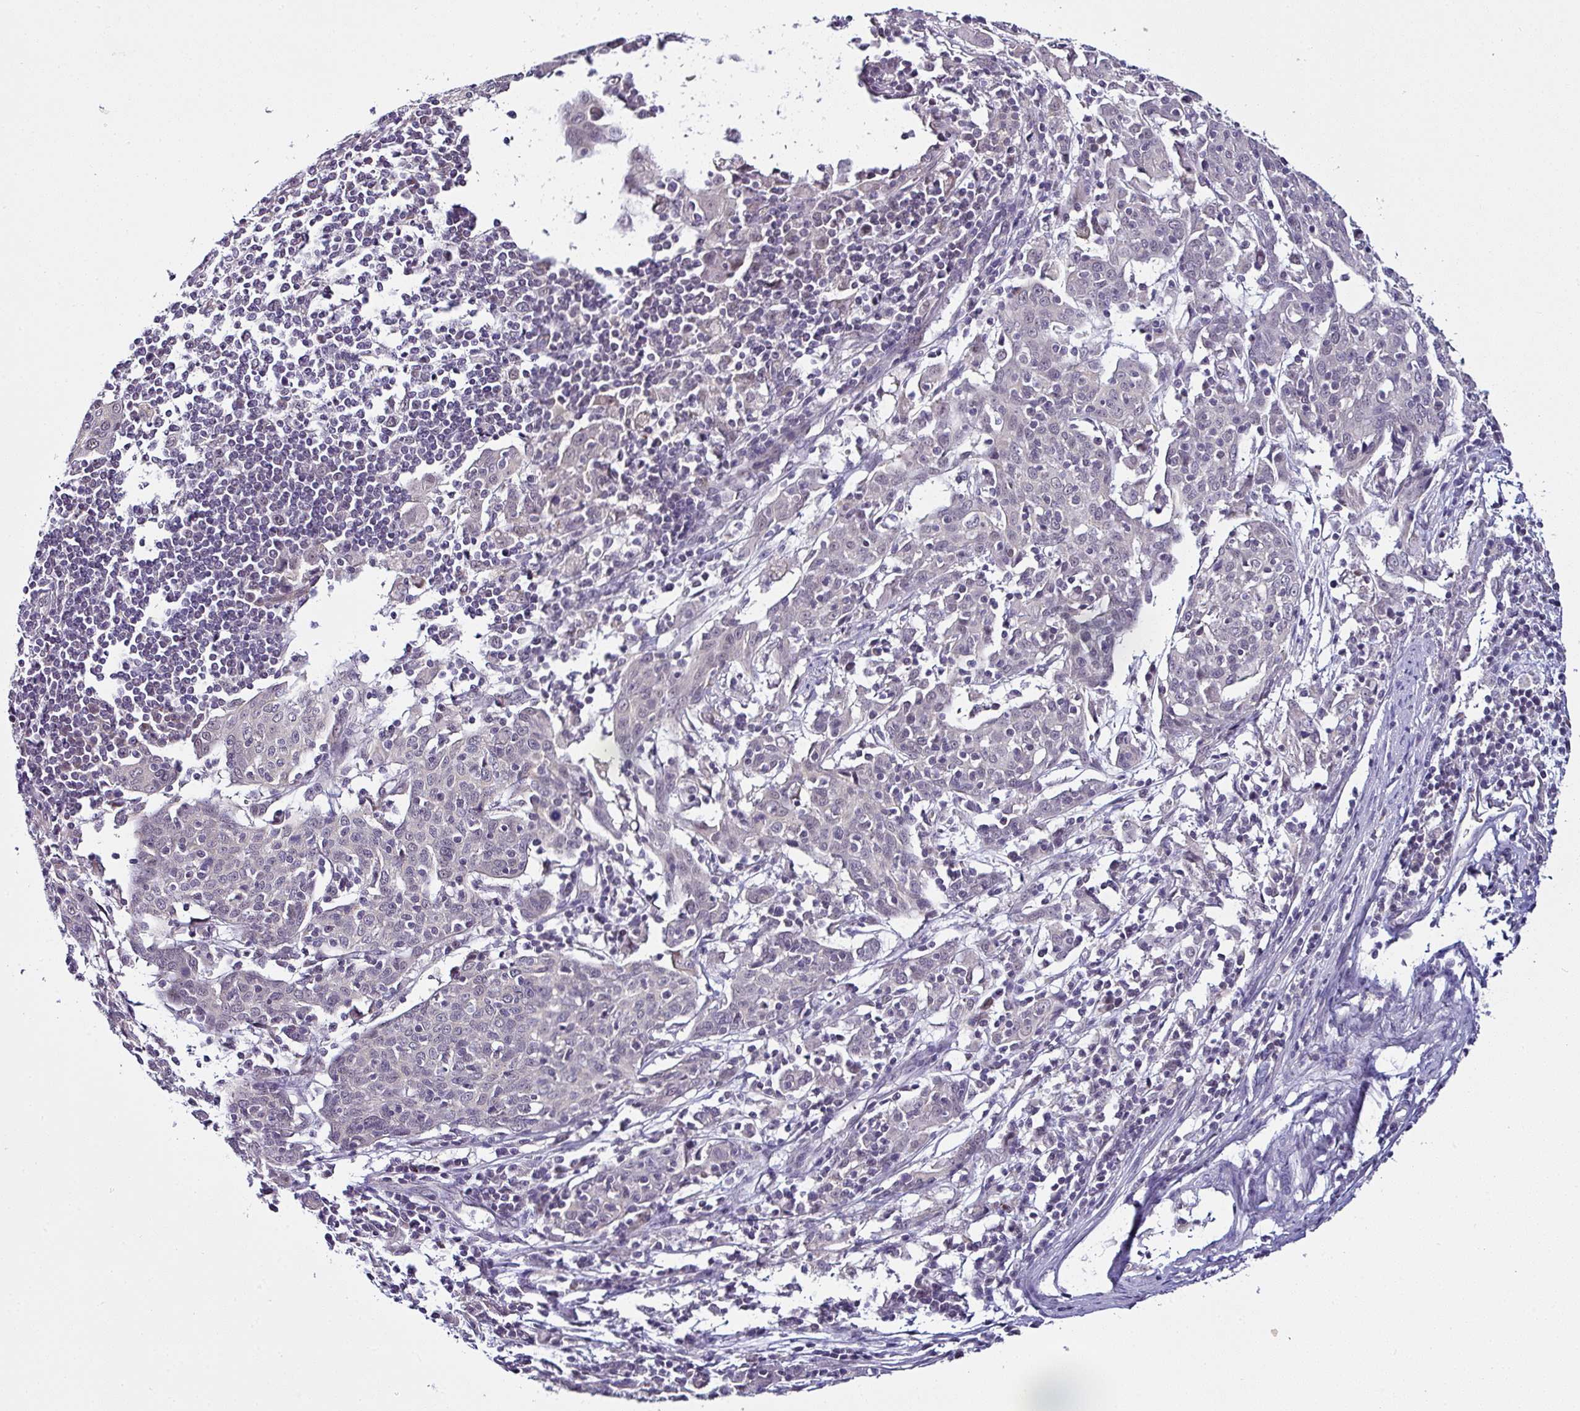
{"staining": {"intensity": "negative", "quantity": "none", "location": "none"}, "tissue": "cervical cancer", "cell_type": "Tumor cells", "image_type": "cancer", "snomed": [{"axis": "morphology", "description": "Squamous cell carcinoma, NOS"}, {"axis": "topography", "description": "Cervix"}], "caption": "This is an IHC image of squamous cell carcinoma (cervical). There is no staining in tumor cells.", "gene": "NAPSA", "patient": {"sex": "female", "age": 67}}